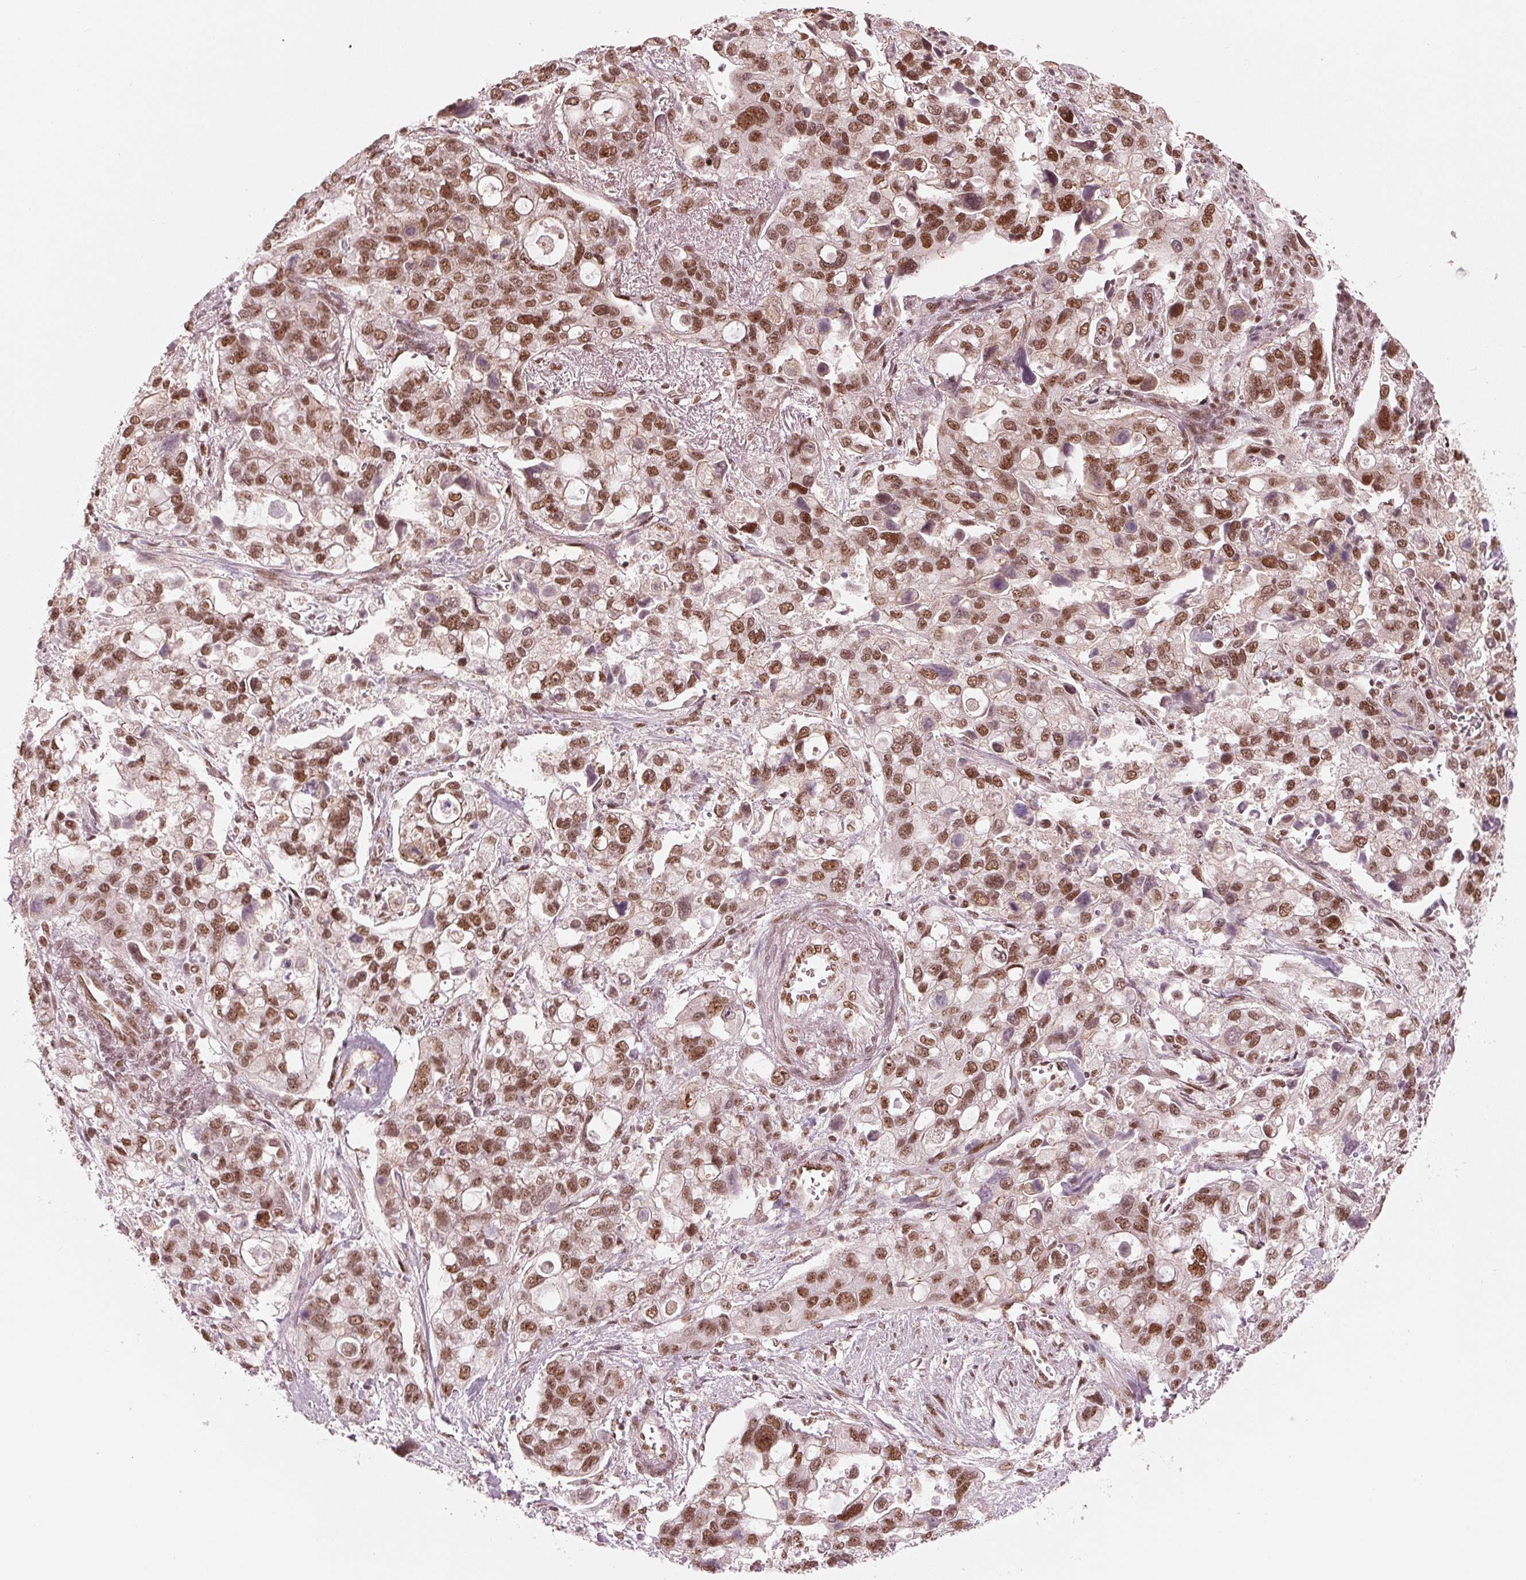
{"staining": {"intensity": "moderate", "quantity": ">75%", "location": "nuclear"}, "tissue": "stomach cancer", "cell_type": "Tumor cells", "image_type": "cancer", "snomed": [{"axis": "morphology", "description": "Adenocarcinoma, NOS"}, {"axis": "topography", "description": "Stomach, upper"}], "caption": "There is medium levels of moderate nuclear expression in tumor cells of stomach cancer (adenocarcinoma), as demonstrated by immunohistochemical staining (brown color).", "gene": "LSM2", "patient": {"sex": "female", "age": 81}}